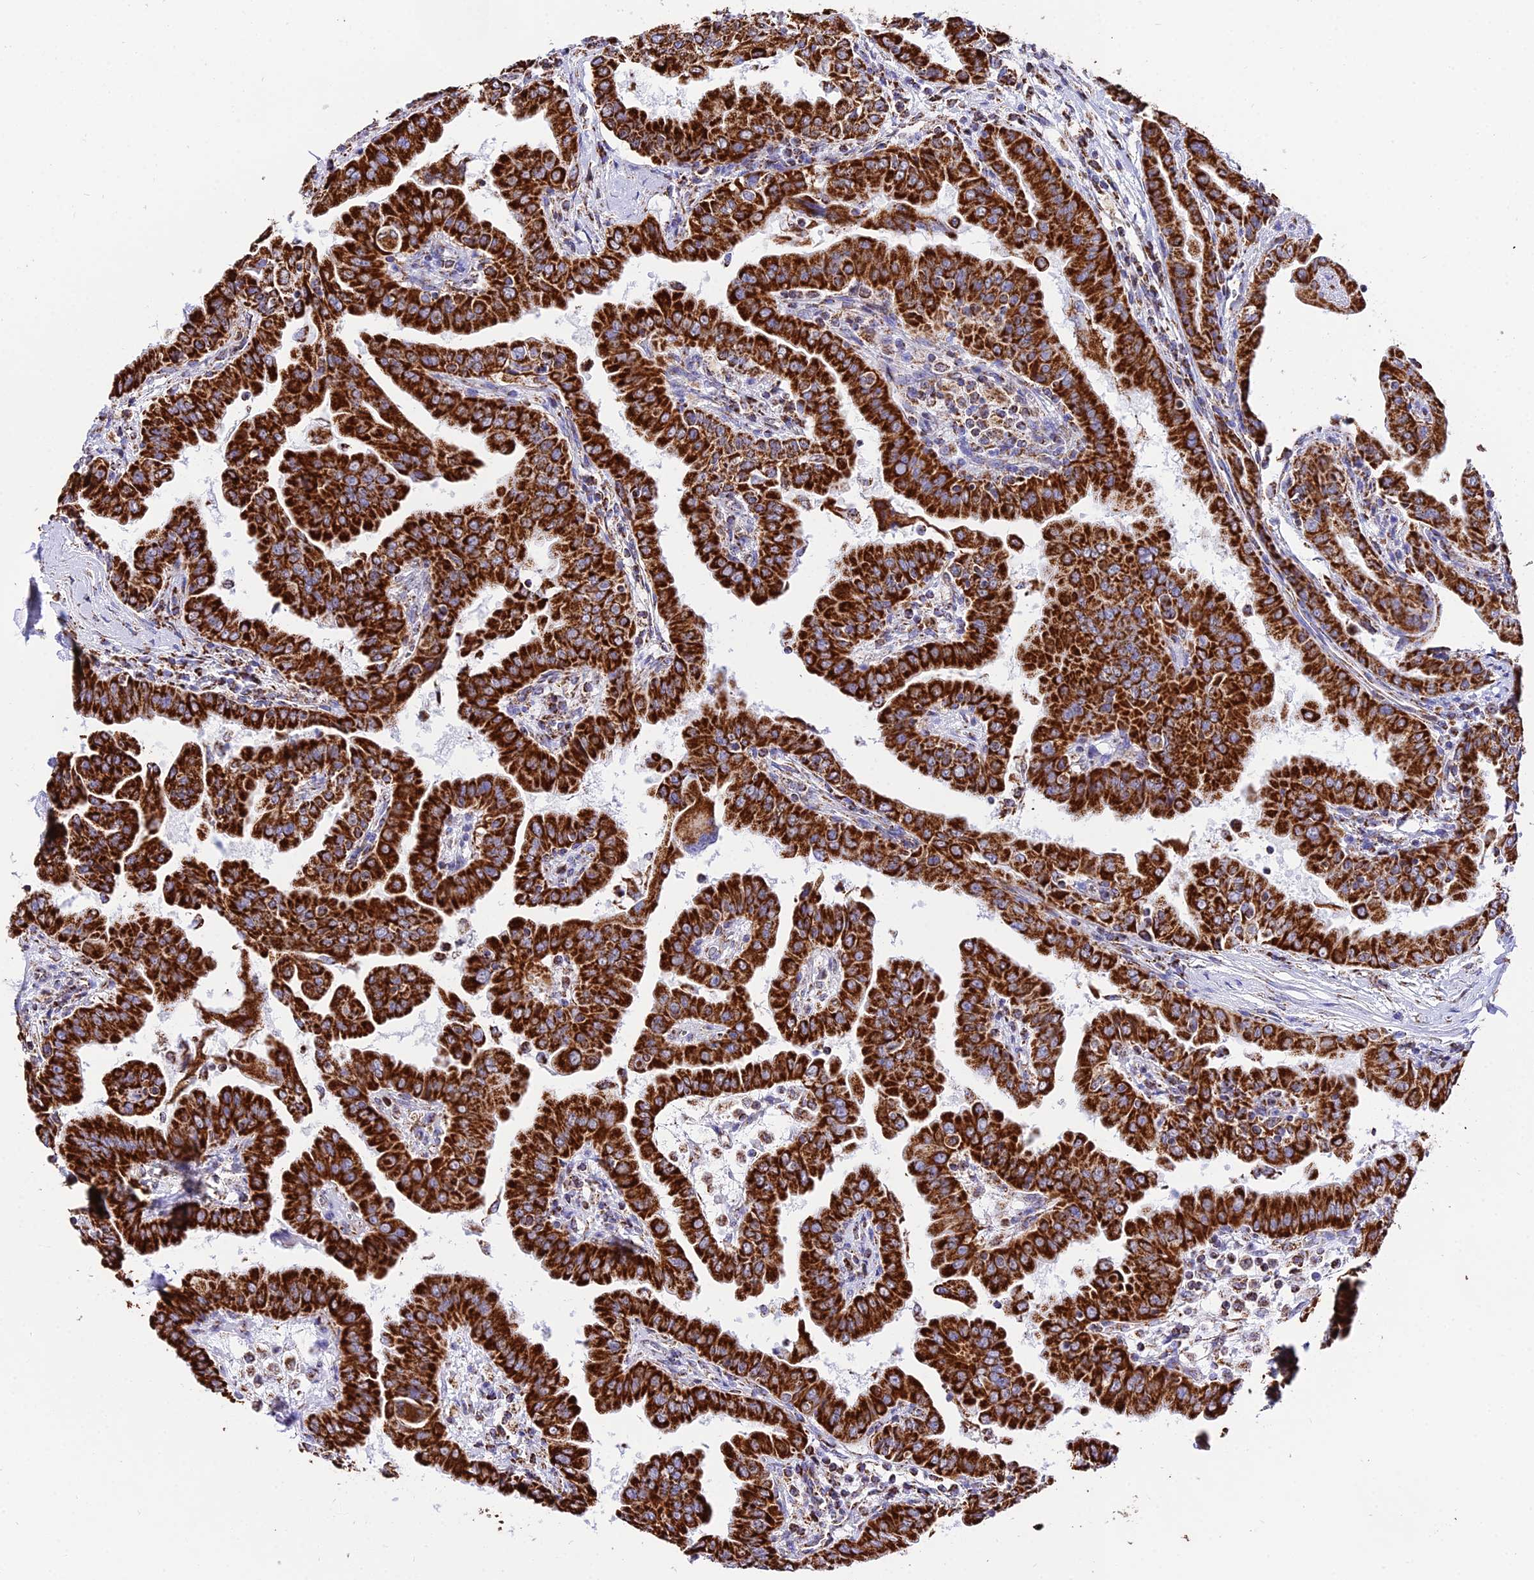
{"staining": {"intensity": "strong", "quantity": ">75%", "location": "cytoplasmic/membranous"}, "tissue": "thyroid cancer", "cell_type": "Tumor cells", "image_type": "cancer", "snomed": [{"axis": "morphology", "description": "Papillary adenocarcinoma, NOS"}, {"axis": "topography", "description": "Thyroid gland"}], "caption": "Brown immunohistochemical staining in human thyroid cancer demonstrates strong cytoplasmic/membranous staining in about >75% of tumor cells.", "gene": "ATP5PD", "patient": {"sex": "male", "age": 33}}